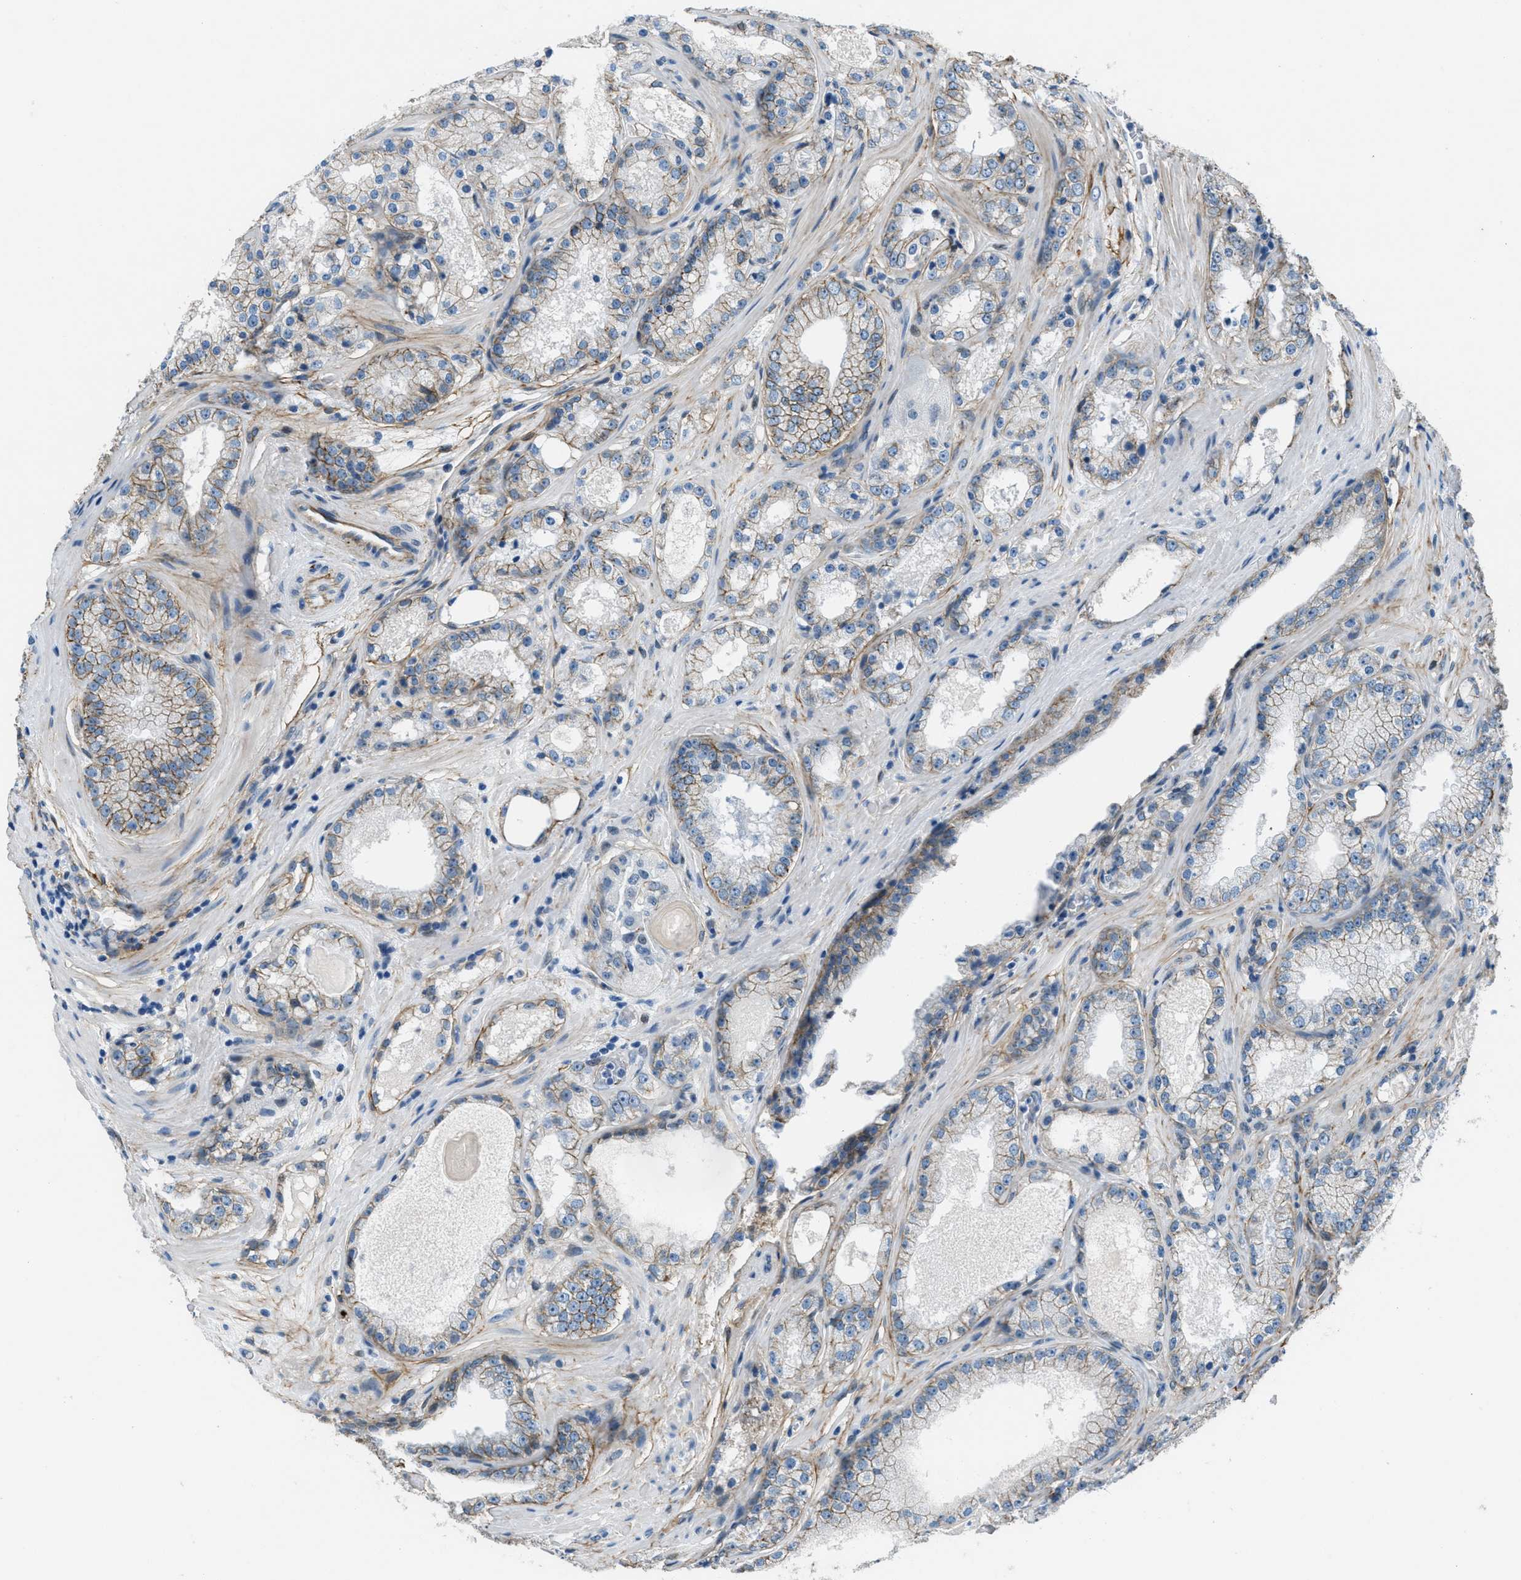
{"staining": {"intensity": "moderate", "quantity": "<25%", "location": "cytoplasmic/membranous"}, "tissue": "prostate cancer", "cell_type": "Tumor cells", "image_type": "cancer", "snomed": [{"axis": "morphology", "description": "Adenocarcinoma, High grade"}, {"axis": "topography", "description": "Prostate"}], "caption": "Immunohistochemistry (IHC) image of neoplastic tissue: prostate cancer stained using IHC reveals low levels of moderate protein expression localized specifically in the cytoplasmic/membranous of tumor cells, appearing as a cytoplasmic/membranous brown color.", "gene": "FBN1", "patient": {"sex": "male", "age": 65}}